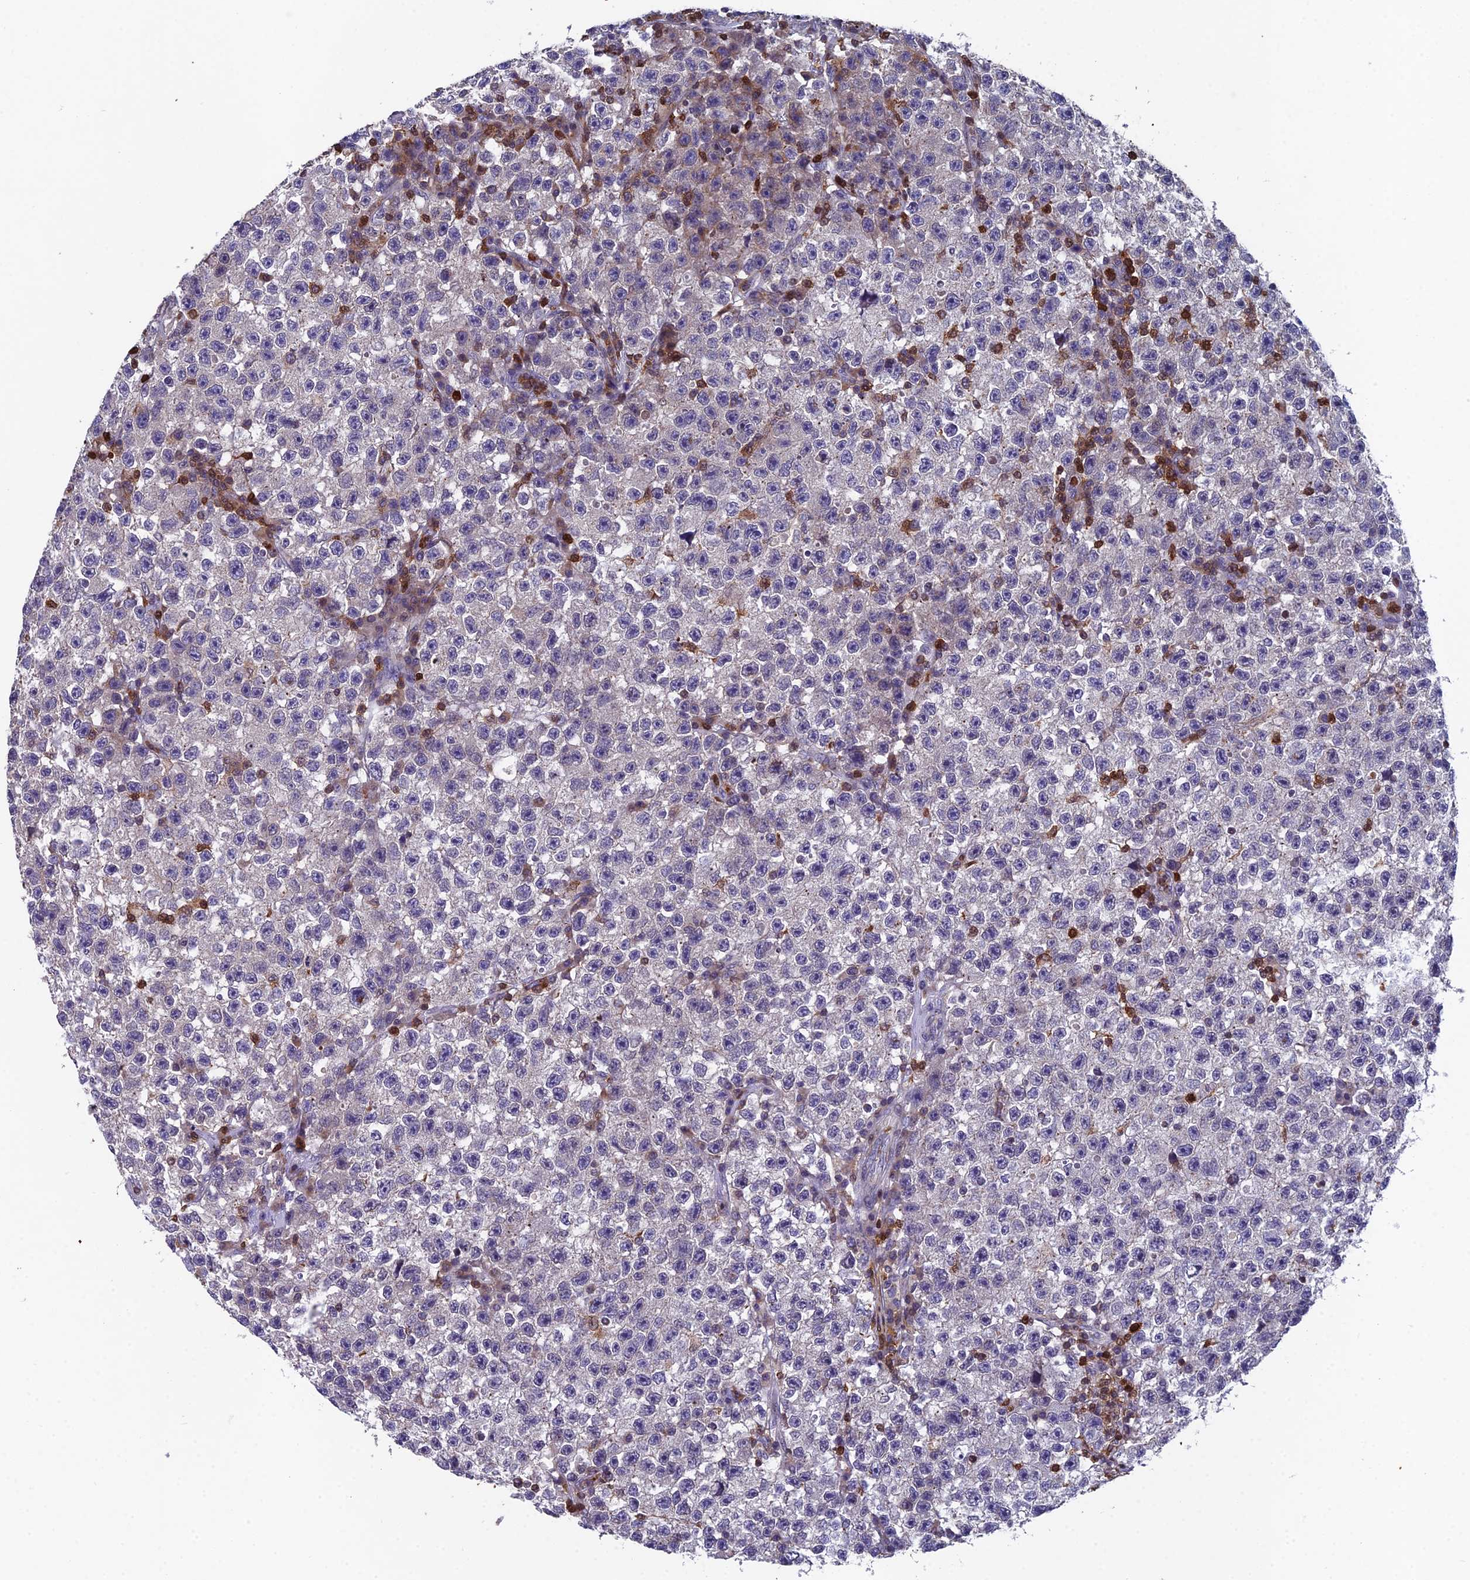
{"staining": {"intensity": "negative", "quantity": "none", "location": "none"}, "tissue": "testis cancer", "cell_type": "Tumor cells", "image_type": "cancer", "snomed": [{"axis": "morphology", "description": "Seminoma, NOS"}, {"axis": "topography", "description": "Testis"}], "caption": "This is an immunohistochemistry micrograph of seminoma (testis). There is no staining in tumor cells.", "gene": "GALK2", "patient": {"sex": "male", "age": 22}}